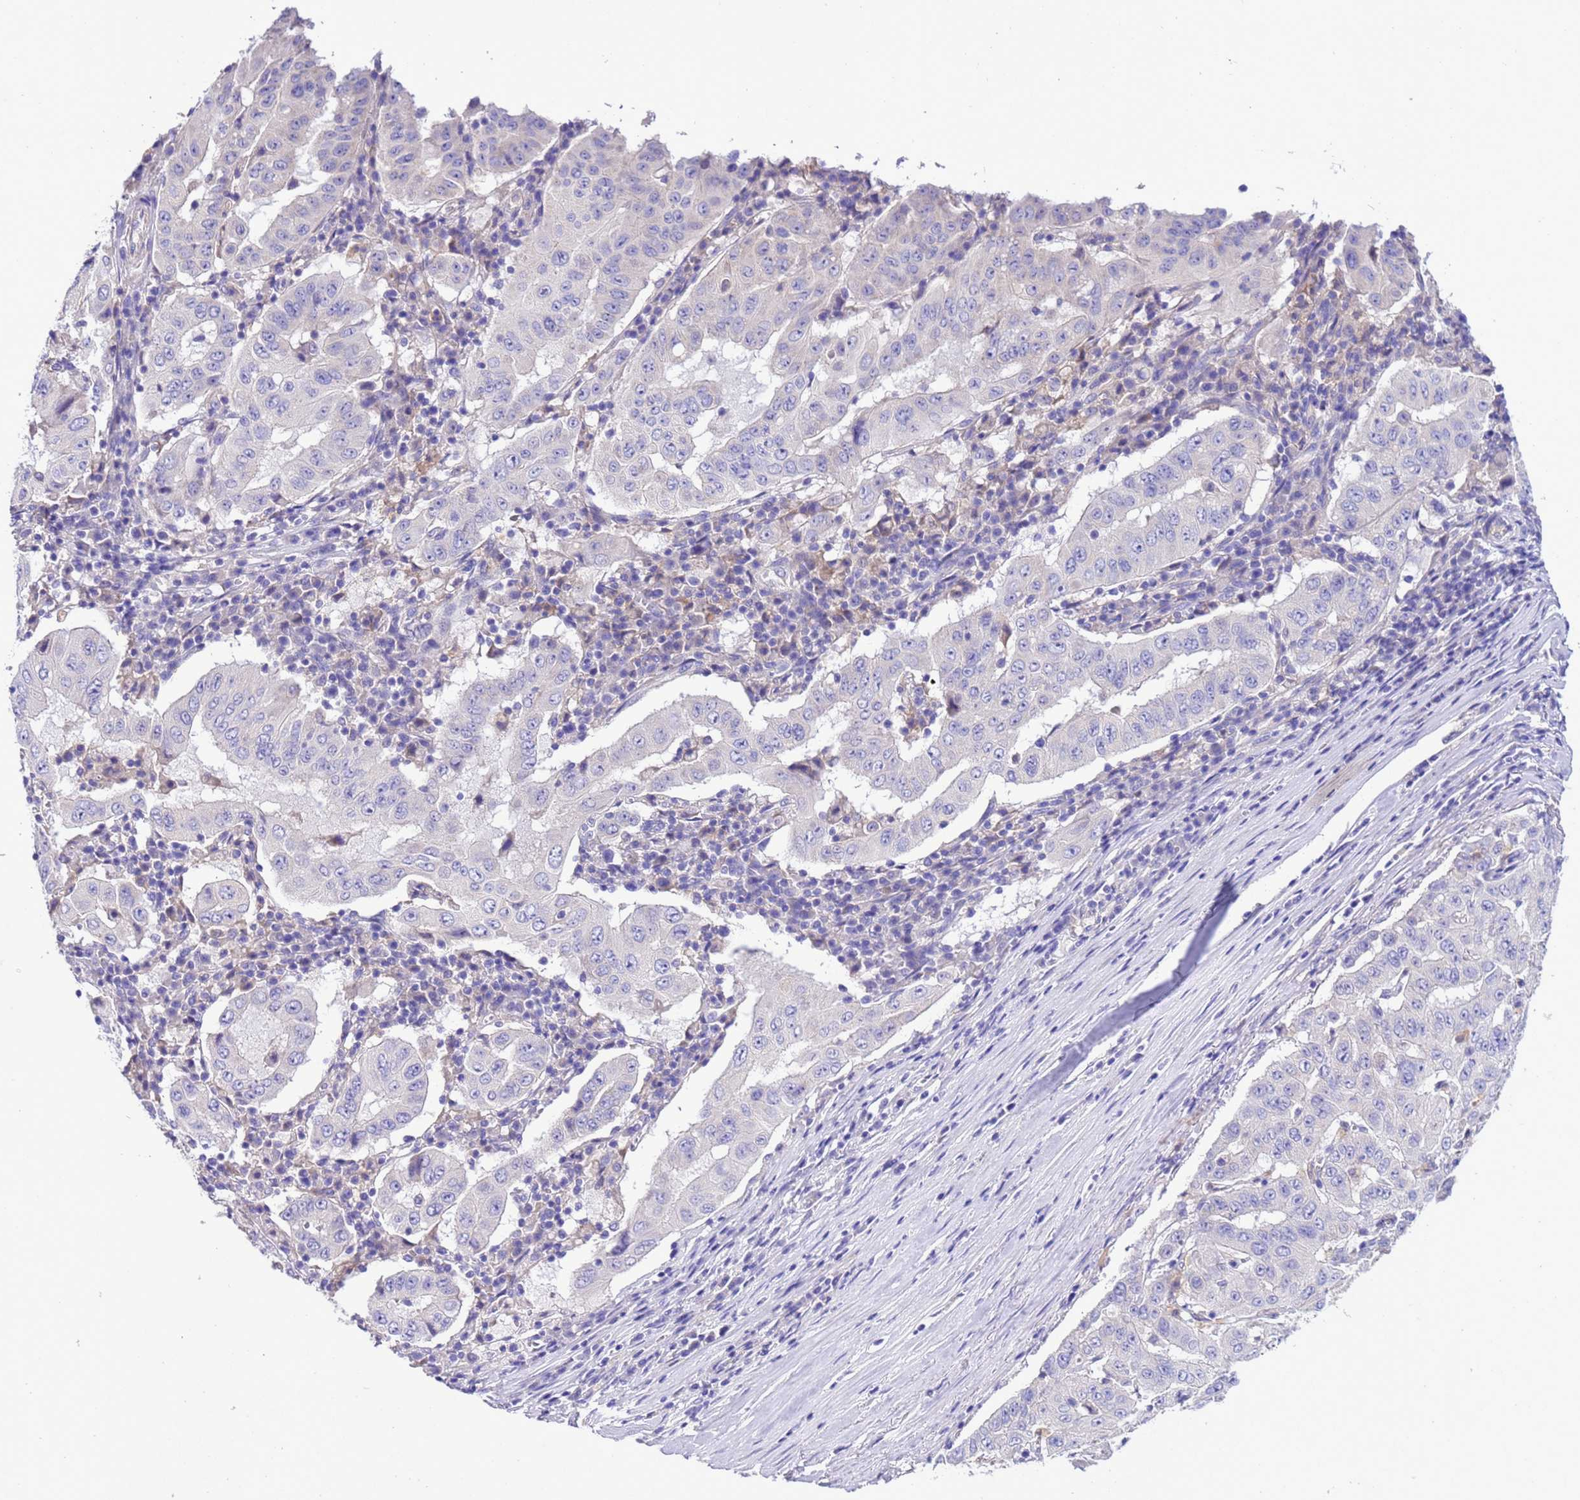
{"staining": {"intensity": "negative", "quantity": "none", "location": "none"}, "tissue": "pancreatic cancer", "cell_type": "Tumor cells", "image_type": "cancer", "snomed": [{"axis": "morphology", "description": "Adenocarcinoma, NOS"}, {"axis": "topography", "description": "Pancreas"}], "caption": "This is an IHC micrograph of human adenocarcinoma (pancreatic). There is no positivity in tumor cells.", "gene": "KICS2", "patient": {"sex": "male", "age": 63}}